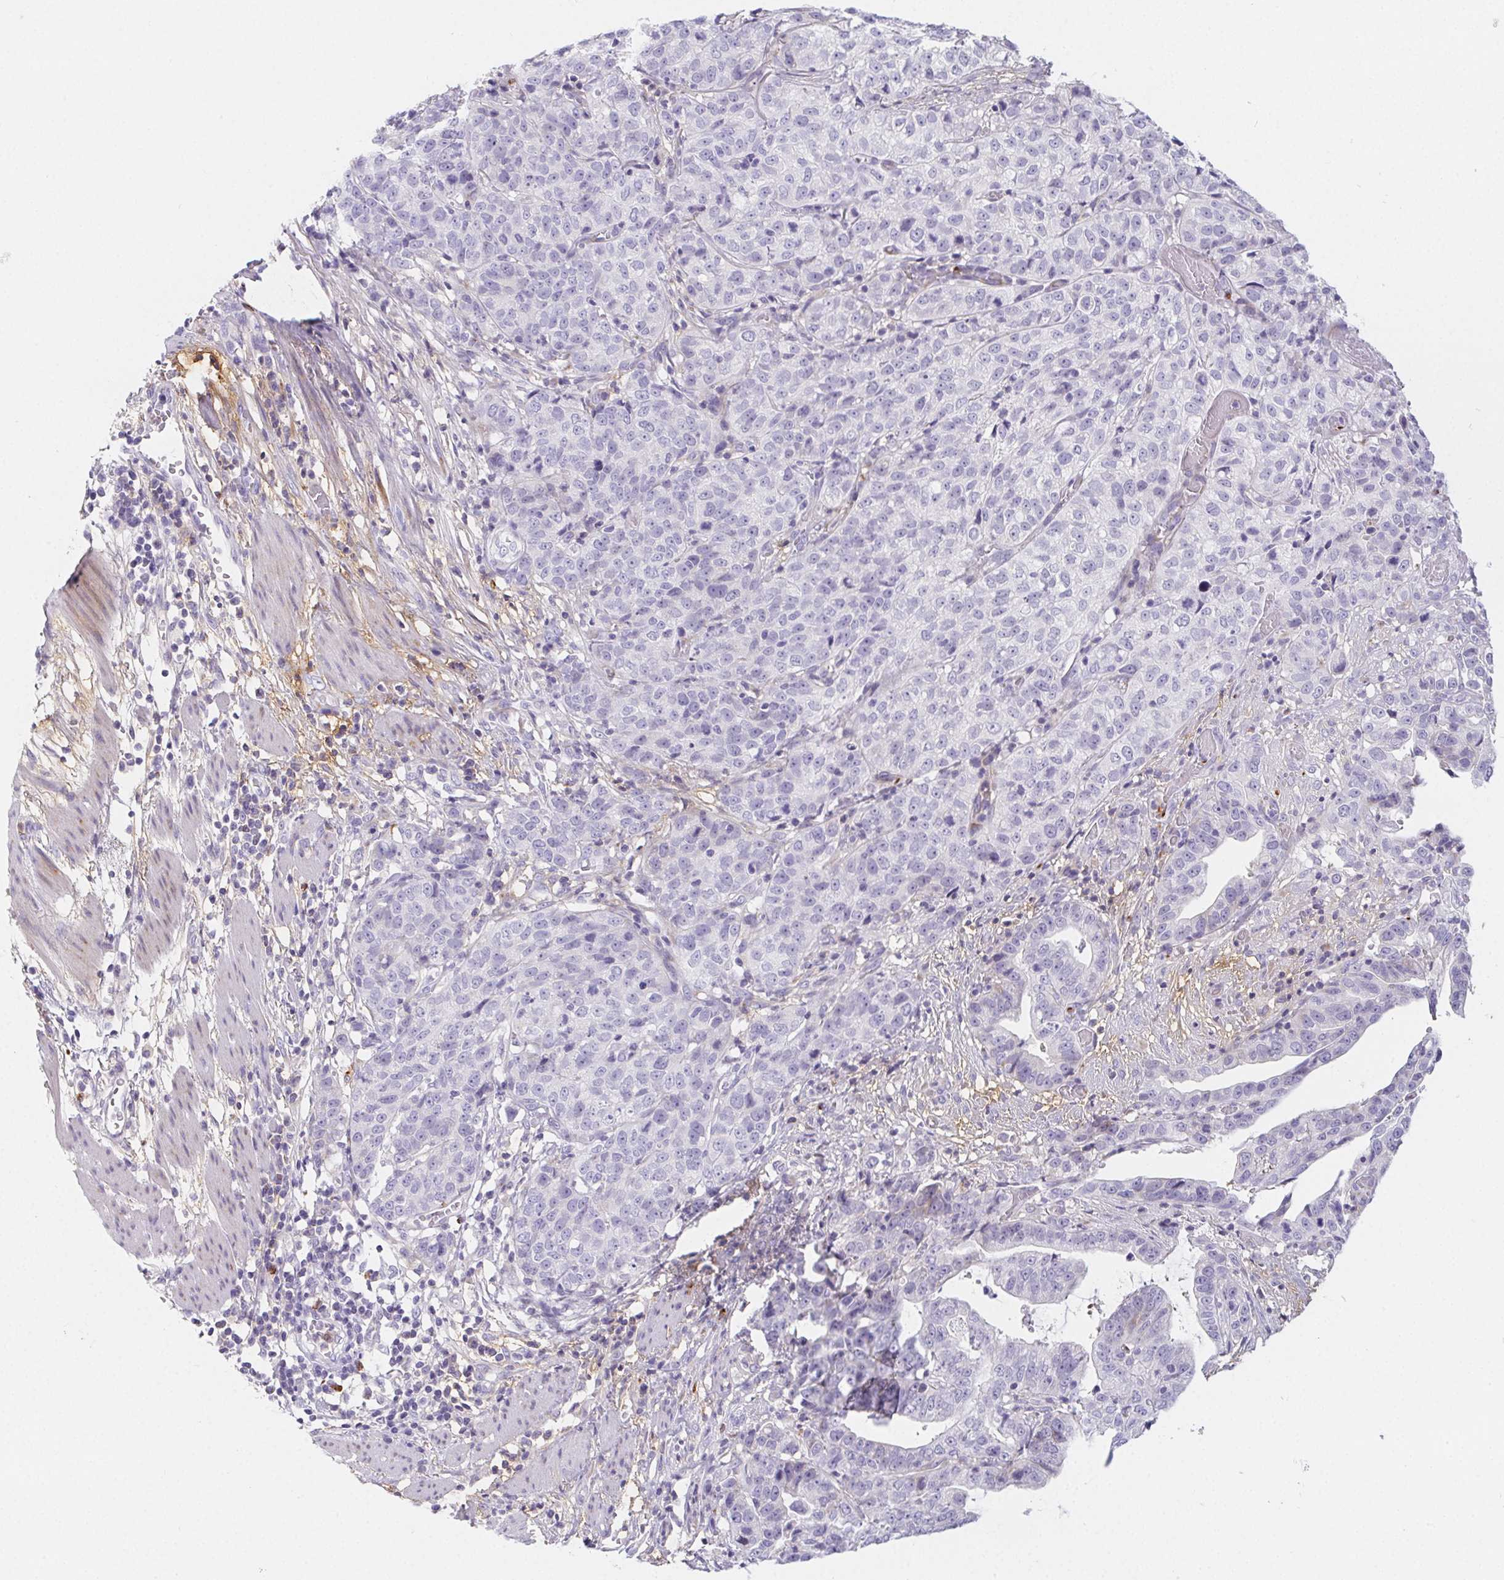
{"staining": {"intensity": "negative", "quantity": "none", "location": "none"}, "tissue": "stomach cancer", "cell_type": "Tumor cells", "image_type": "cancer", "snomed": [{"axis": "morphology", "description": "Adenocarcinoma, NOS"}, {"axis": "topography", "description": "Stomach, upper"}], "caption": "IHC of adenocarcinoma (stomach) reveals no positivity in tumor cells.", "gene": "ITIH2", "patient": {"sex": "female", "age": 67}}